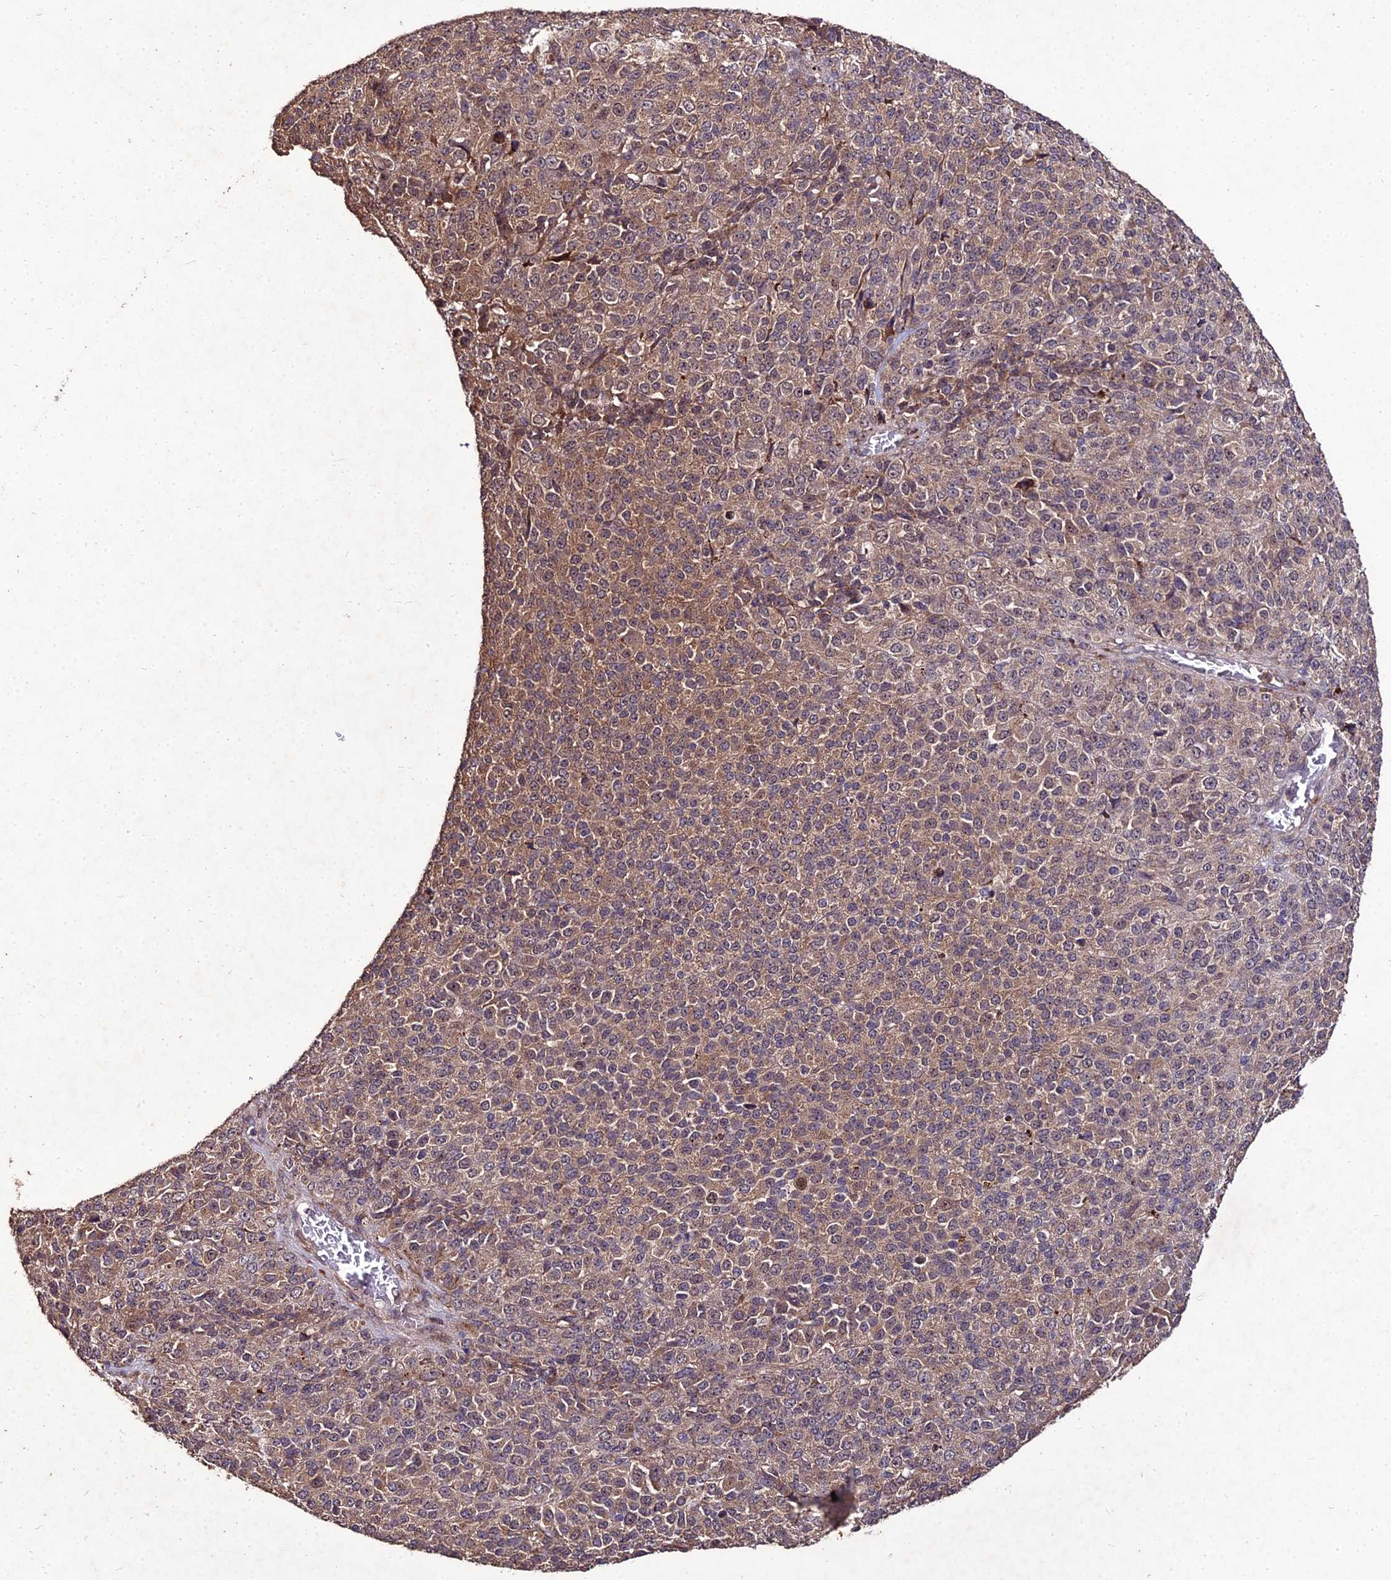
{"staining": {"intensity": "moderate", "quantity": ">75%", "location": "cytoplasmic/membranous,nuclear"}, "tissue": "melanoma", "cell_type": "Tumor cells", "image_type": "cancer", "snomed": [{"axis": "morphology", "description": "Malignant melanoma, Metastatic site"}, {"axis": "topography", "description": "Brain"}], "caption": "Protein staining exhibits moderate cytoplasmic/membranous and nuclear staining in approximately >75% of tumor cells in melanoma.", "gene": "ZNF766", "patient": {"sex": "female", "age": 56}}